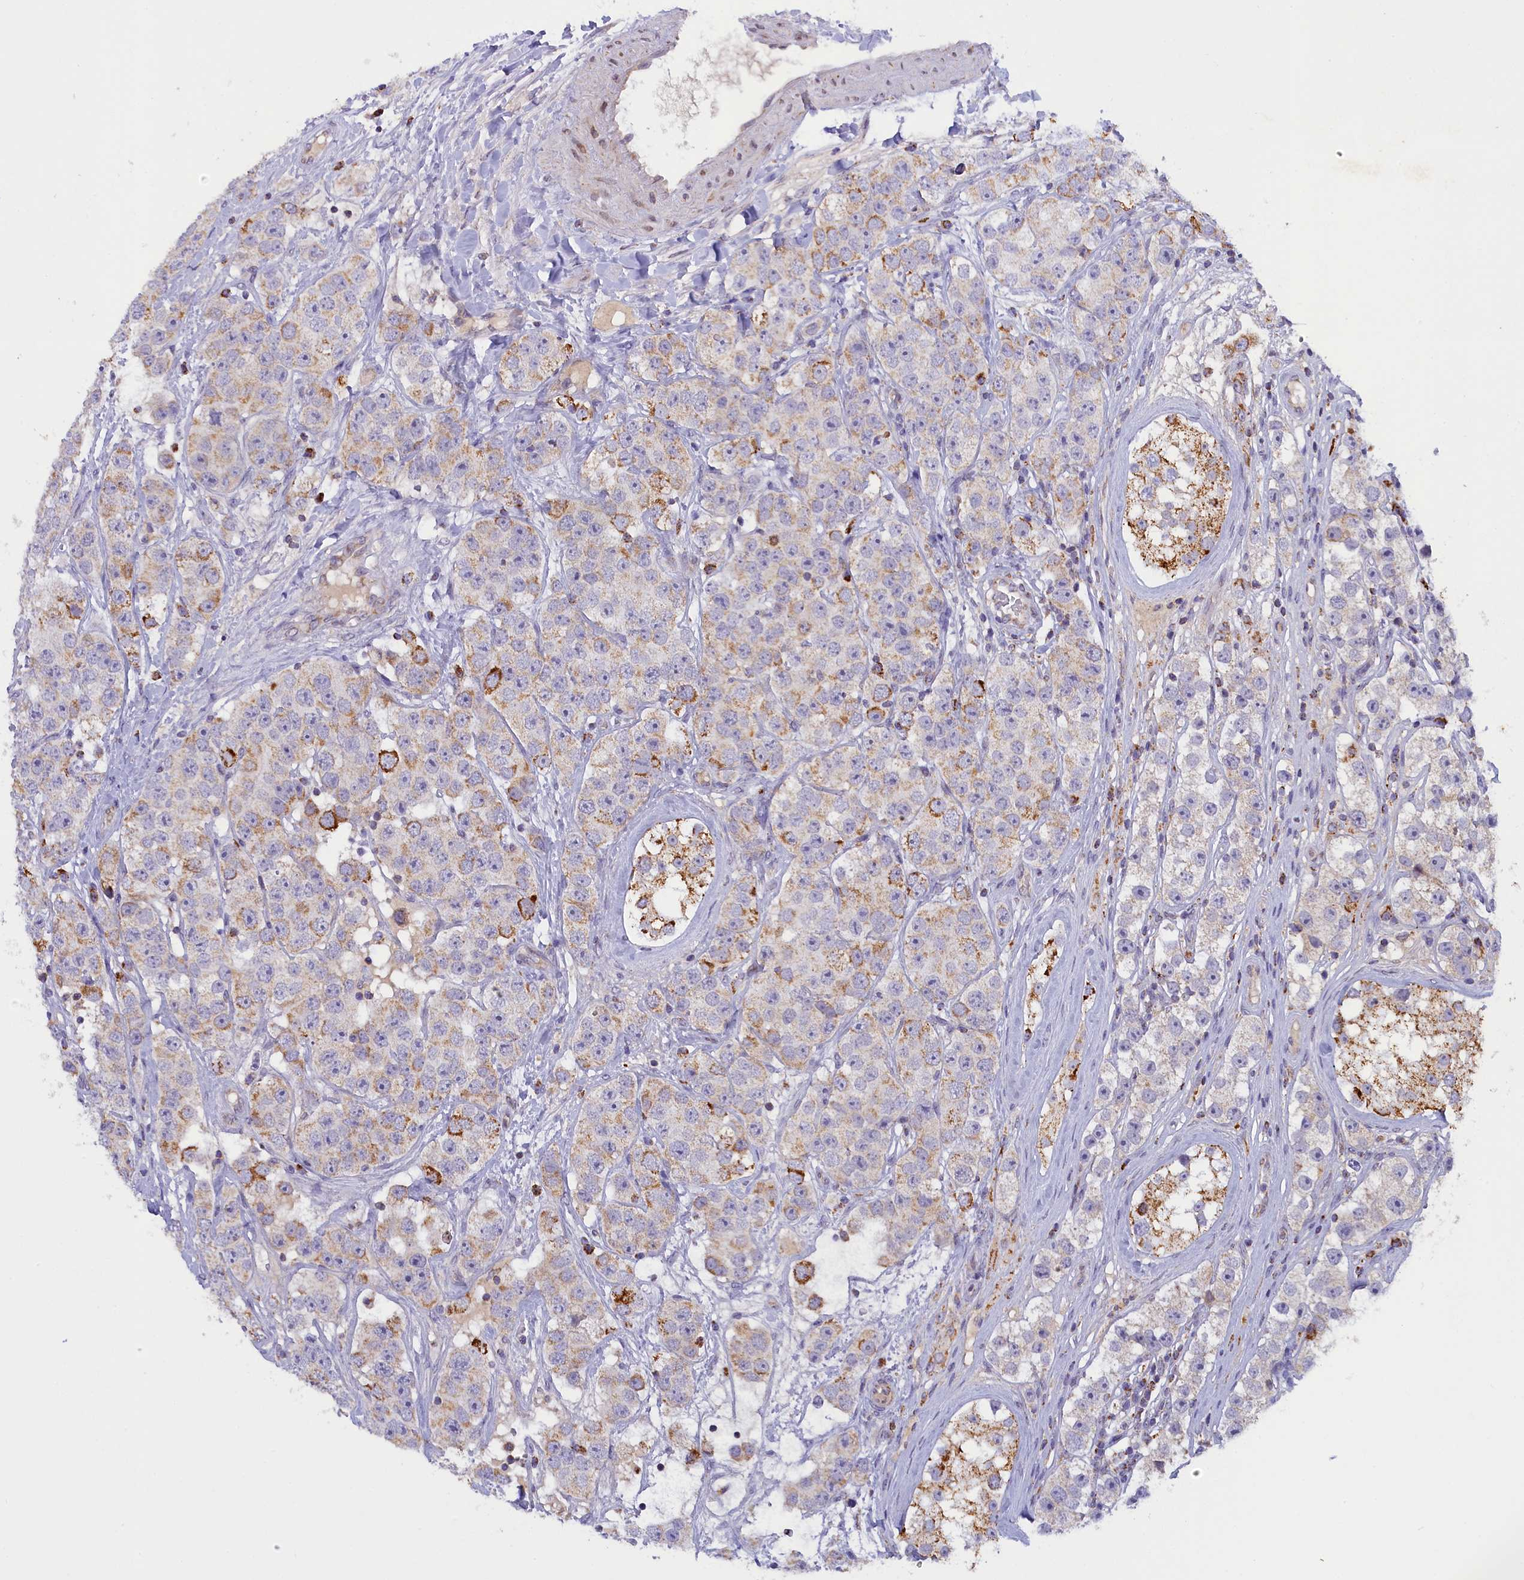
{"staining": {"intensity": "moderate", "quantity": "<25%", "location": "cytoplasmic/membranous"}, "tissue": "testis cancer", "cell_type": "Tumor cells", "image_type": "cancer", "snomed": [{"axis": "morphology", "description": "Seminoma, NOS"}, {"axis": "topography", "description": "Testis"}], "caption": "Testis seminoma tissue shows moderate cytoplasmic/membranous expression in about <25% of tumor cells, visualized by immunohistochemistry.", "gene": "FAM149B1", "patient": {"sex": "male", "age": 28}}